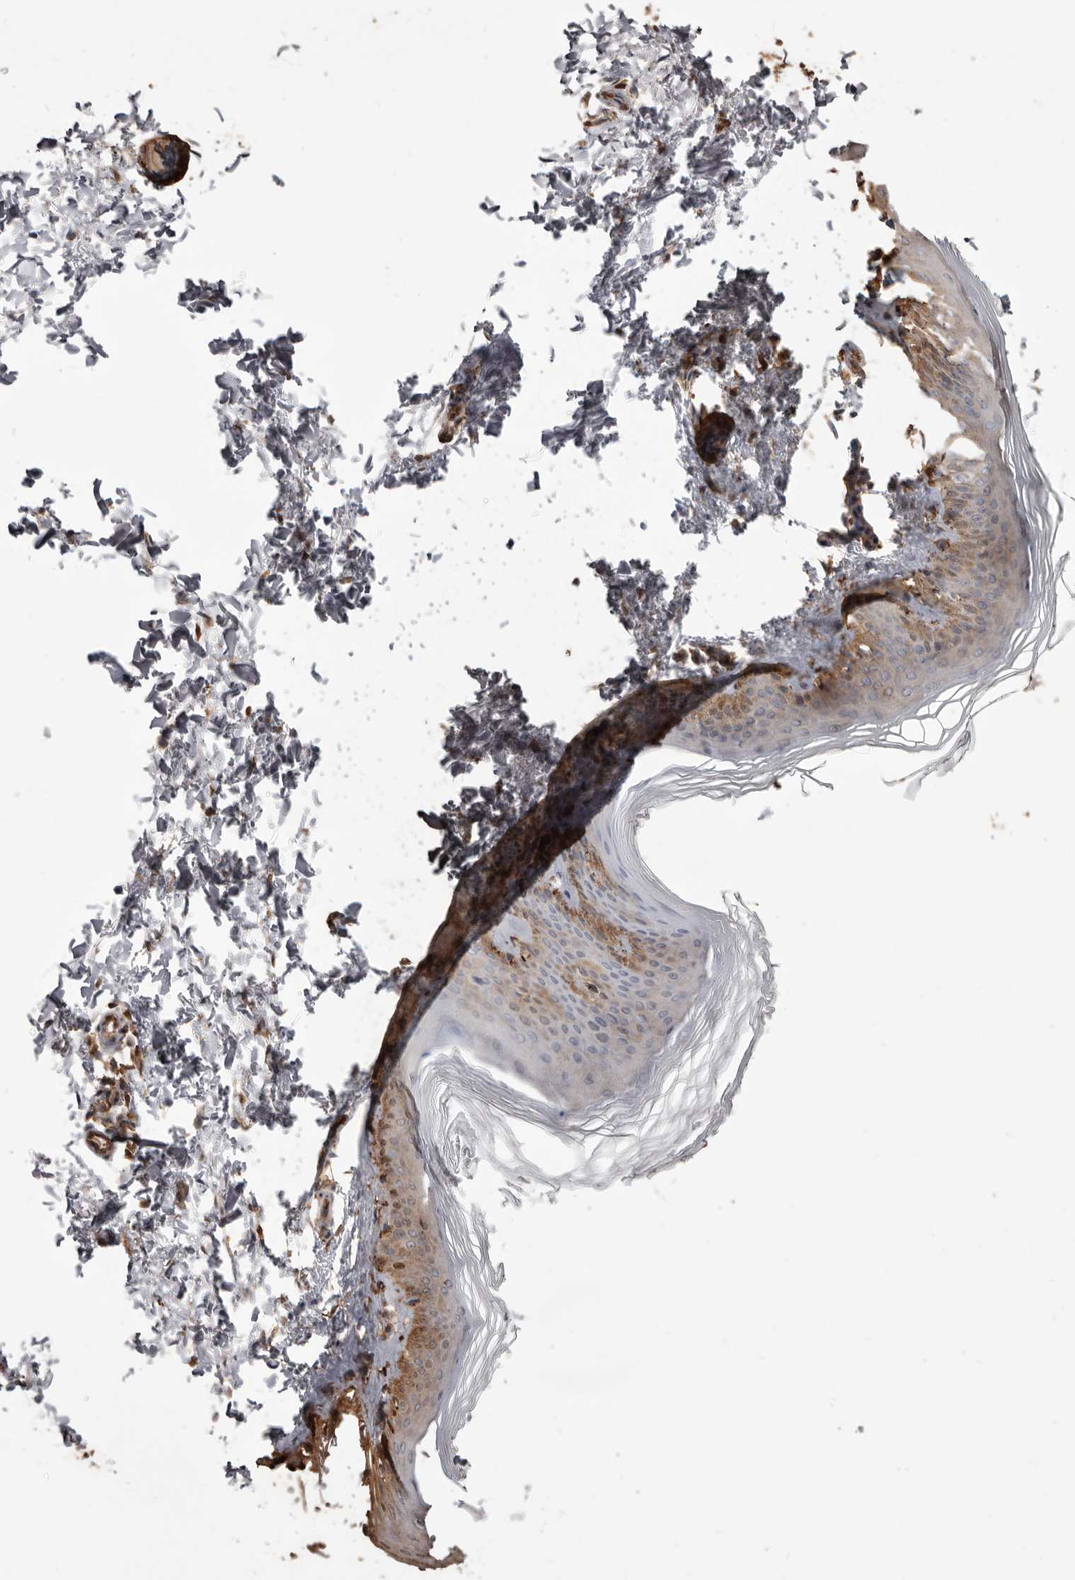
{"staining": {"intensity": "moderate", "quantity": ">75%", "location": "cytoplasmic/membranous"}, "tissue": "skin", "cell_type": "Fibroblasts", "image_type": "normal", "snomed": [{"axis": "morphology", "description": "Normal tissue, NOS"}, {"axis": "topography", "description": "Skin"}], "caption": "Immunohistochemical staining of unremarkable skin exhibits >75% levels of moderate cytoplasmic/membranous protein expression in approximately >75% of fibroblasts.", "gene": "PKM", "patient": {"sex": "female", "age": 27}}